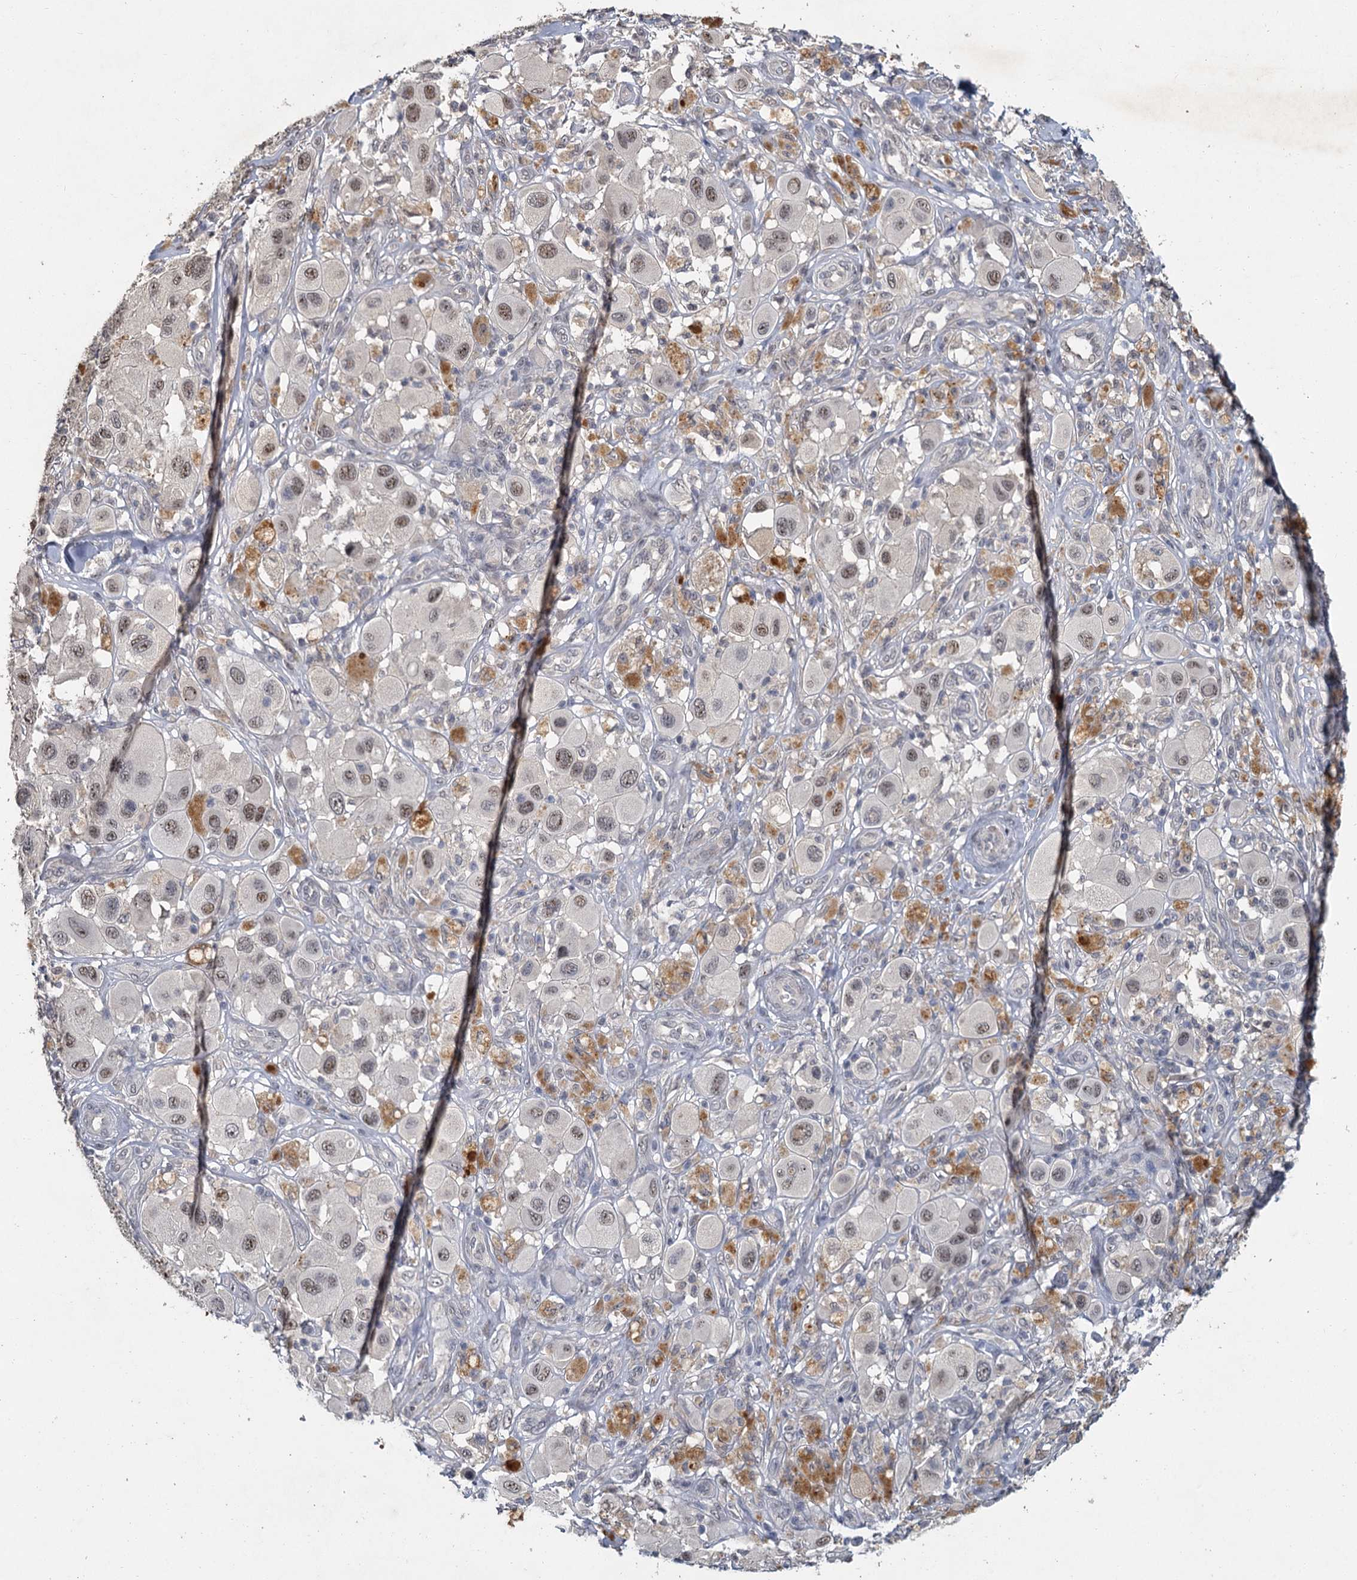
{"staining": {"intensity": "weak", "quantity": "<25%", "location": "nuclear"}, "tissue": "melanoma", "cell_type": "Tumor cells", "image_type": "cancer", "snomed": [{"axis": "morphology", "description": "Malignant melanoma, Metastatic site"}, {"axis": "topography", "description": "Skin"}], "caption": "High power microscopy micrograph of an immunohistochemistry (IHC) photomicrograph of melanoma, revealing no significant expression in tumor cells. The staining was performed using DAB to visualize the protein expression in brown, while the nuclei were stained in blue with hematoxylin (Magnification: 20x).", "gene": "MUCL1", "patient": {"sex": "male", "age": 41}}